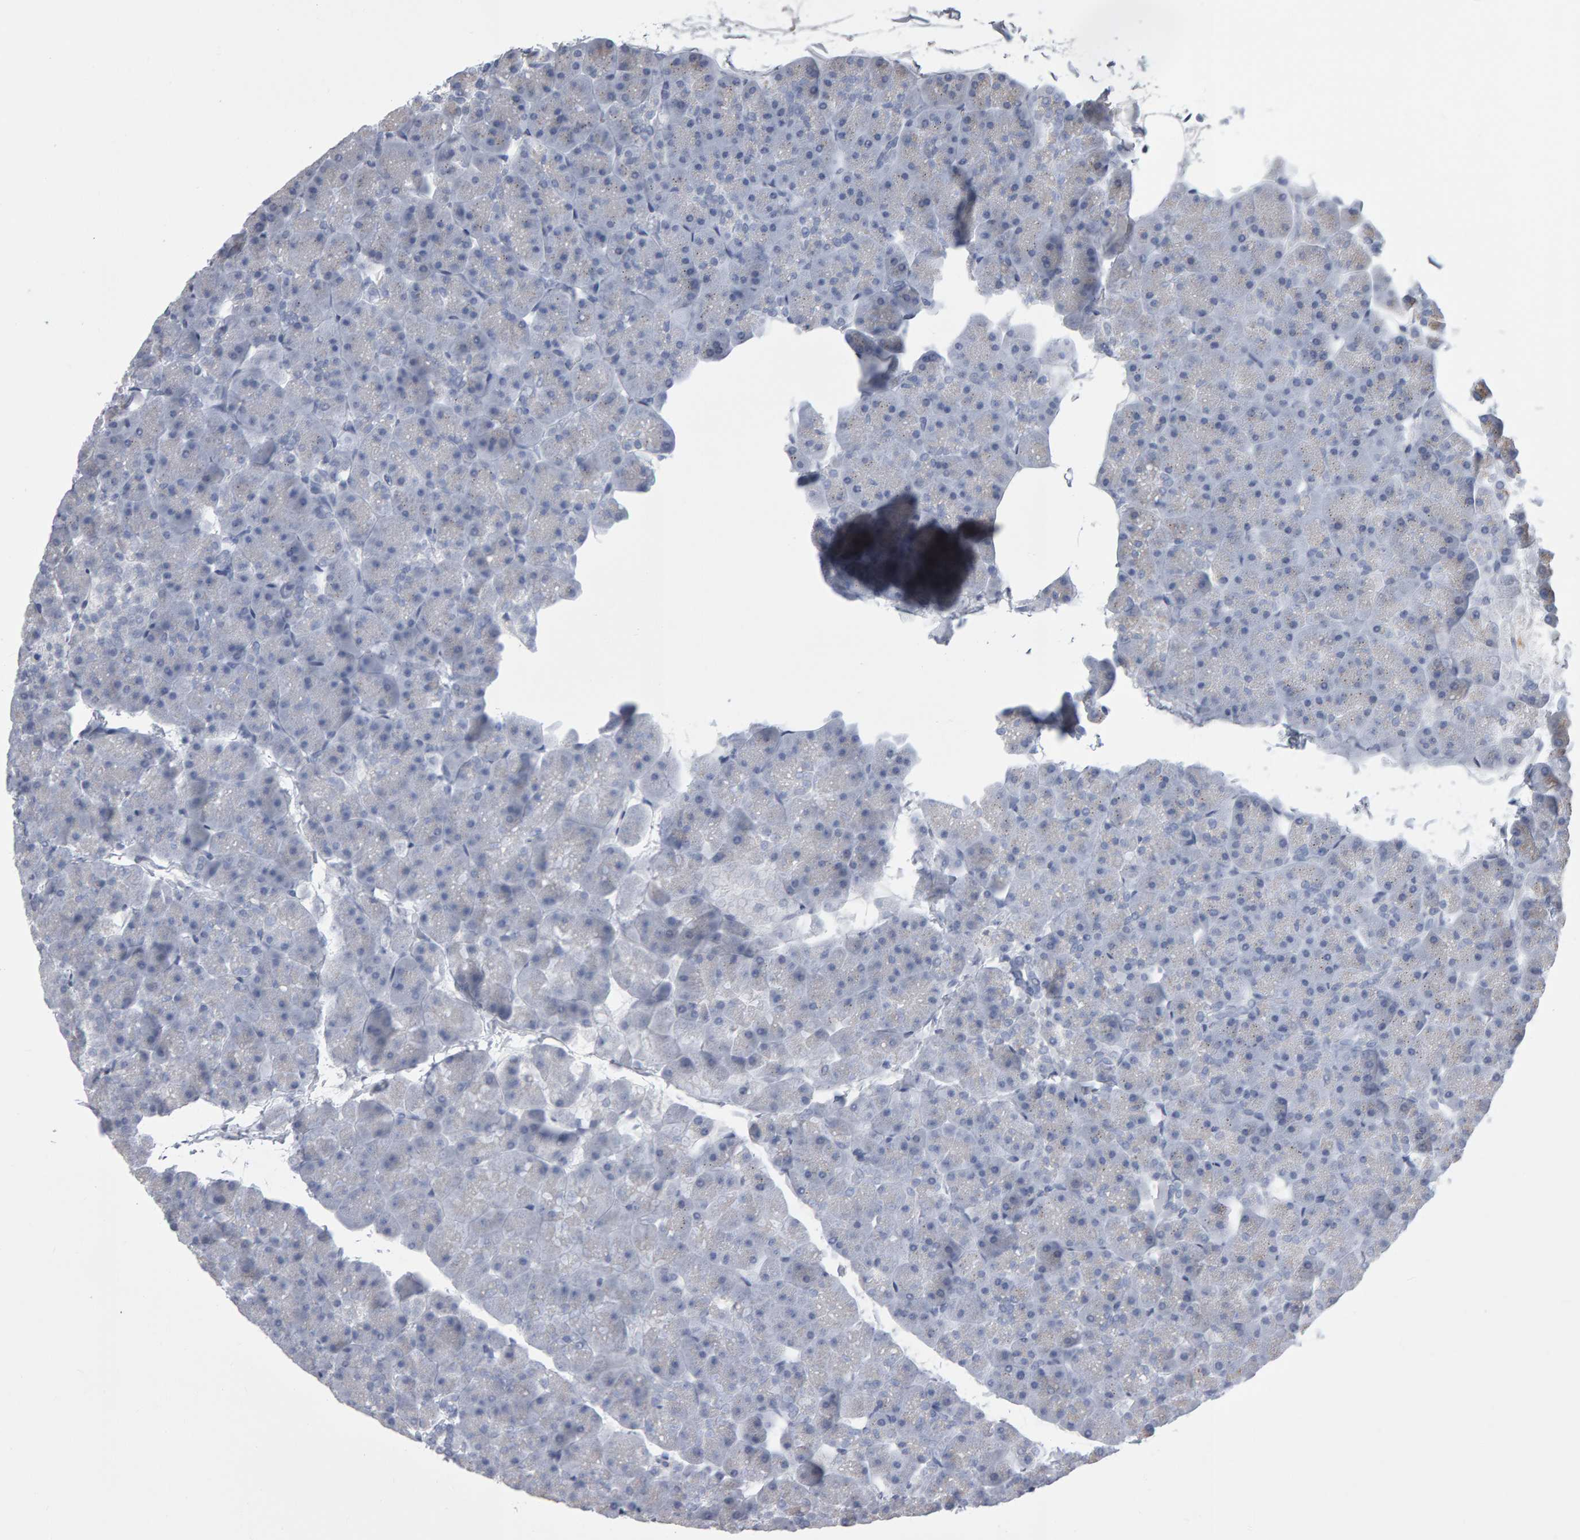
{"staining": {"intensity": "negative", "quantity": "none", "location": "none"}, "tissue": "pancreas", "cell_type": "Exocrine glandular cells", "image_type": "normal", "snomed": [{"axis": "morphology", "description": "Normal tissue, NOS"}, {"axis": "topography", "description": "Pancreas"}], "caption": "High magnification brightfield microscopy of unremarkable pancreas stained with DAB (3,3'-diaminobenzidine) (brown) and counterstained with hematoxylin (blue): exocrine glandular cells show no significant positivity. The staining is performed using DAB brown chromogen with nuclei counter-stained in using hematoxylin.", "gene": "NCDN", "patient": {"sex": "male", "age": 35}}